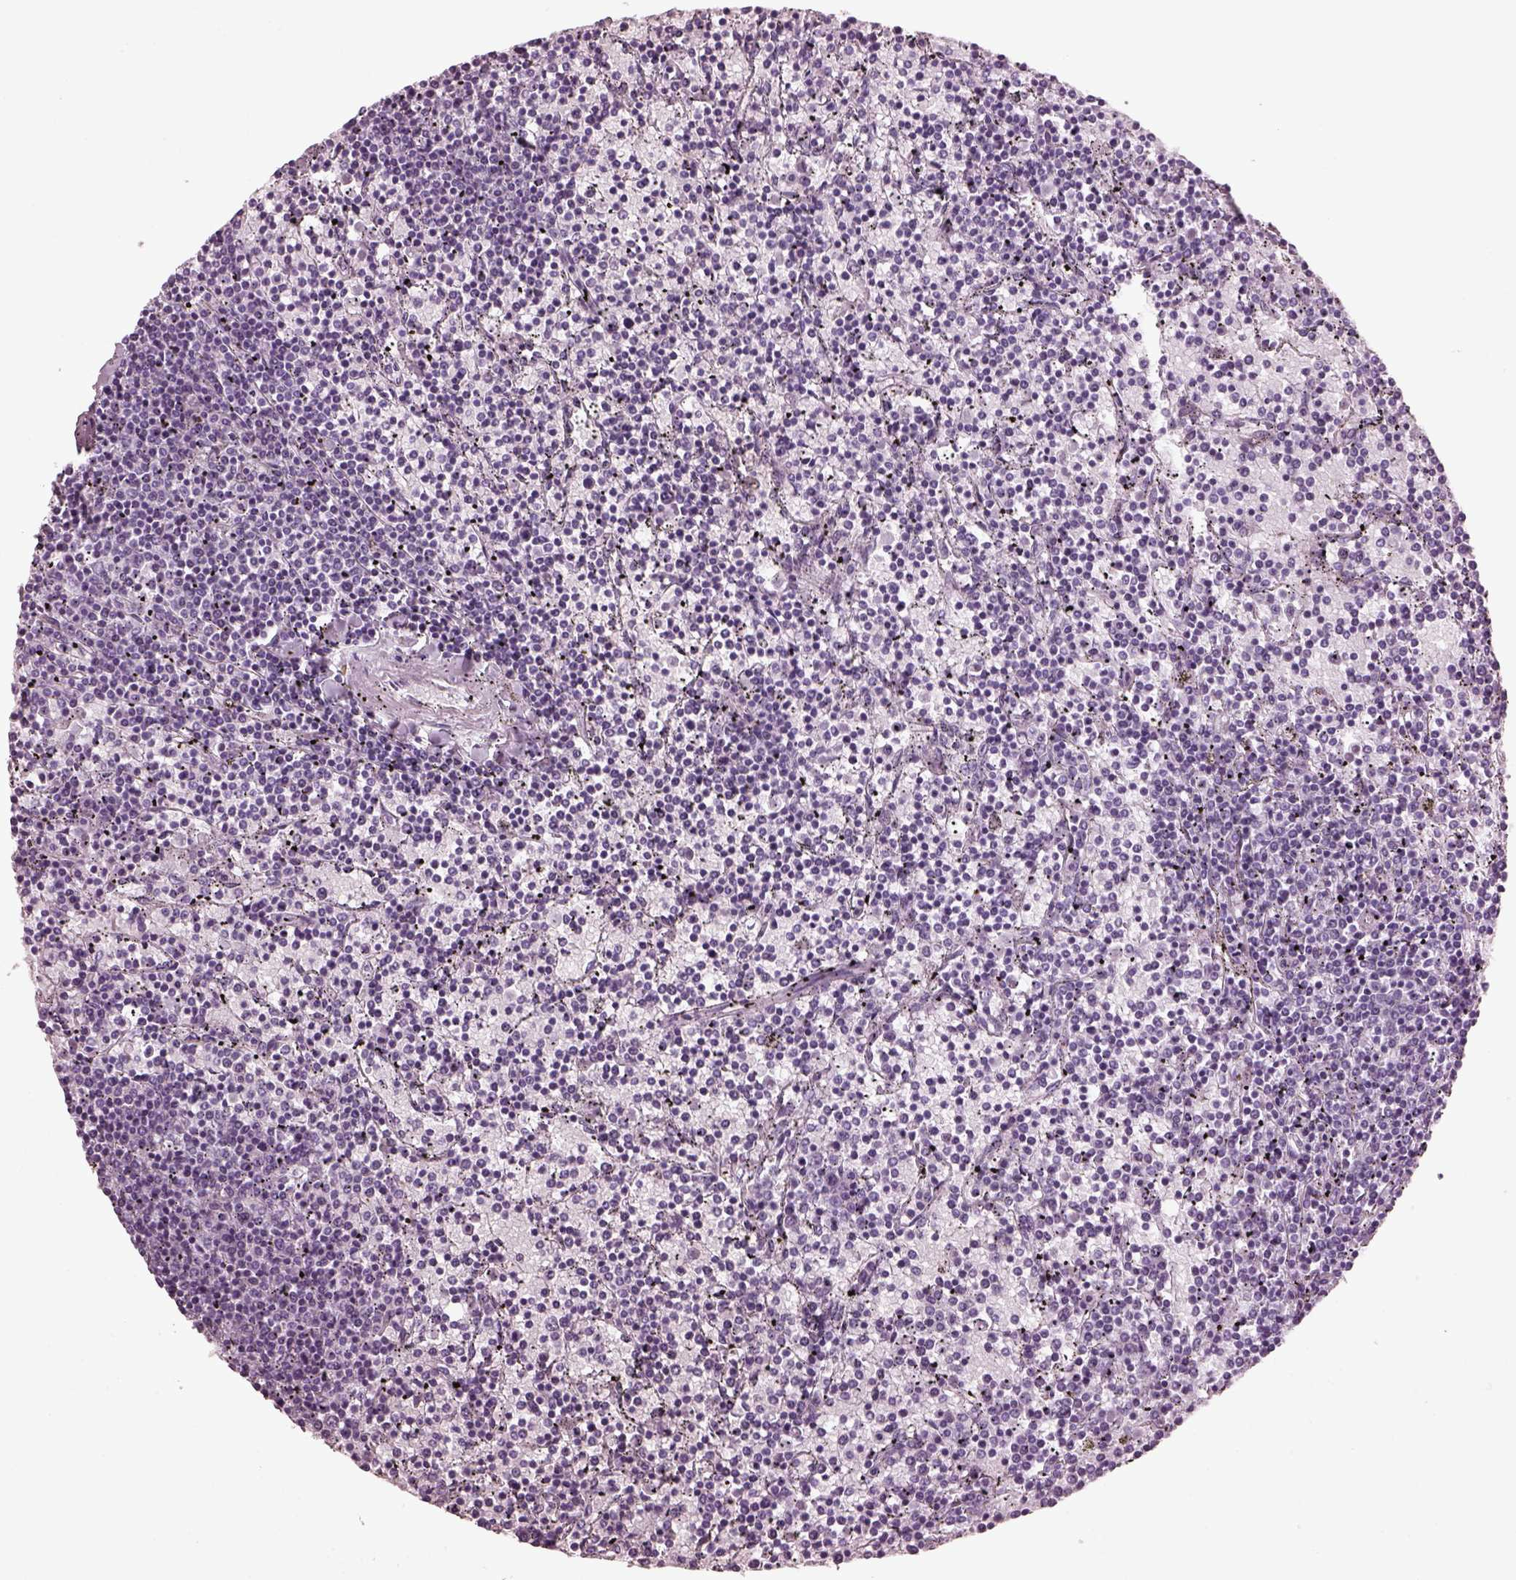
{"staining": {"intensity": "negative", "quantity": "none", "location": "none"}, "tissue": "lymphoma", "cell_type": "Tumor cells", "image_type": "cancer", "snomed": [{"axis": "morphology", "description": "Malignant lymphoma, non-Hodgkin's type, Low grade"}, {"axis": "topography", "description": "Spleen"}], "caption": "Immunohistochemistry (IHC) of low-grade malignant lymphoma, non-Hodgkin's type exhibits no positivity in tumor cells.", "gene": "PDC", "patient": {"sex": "female", "age": 77}}